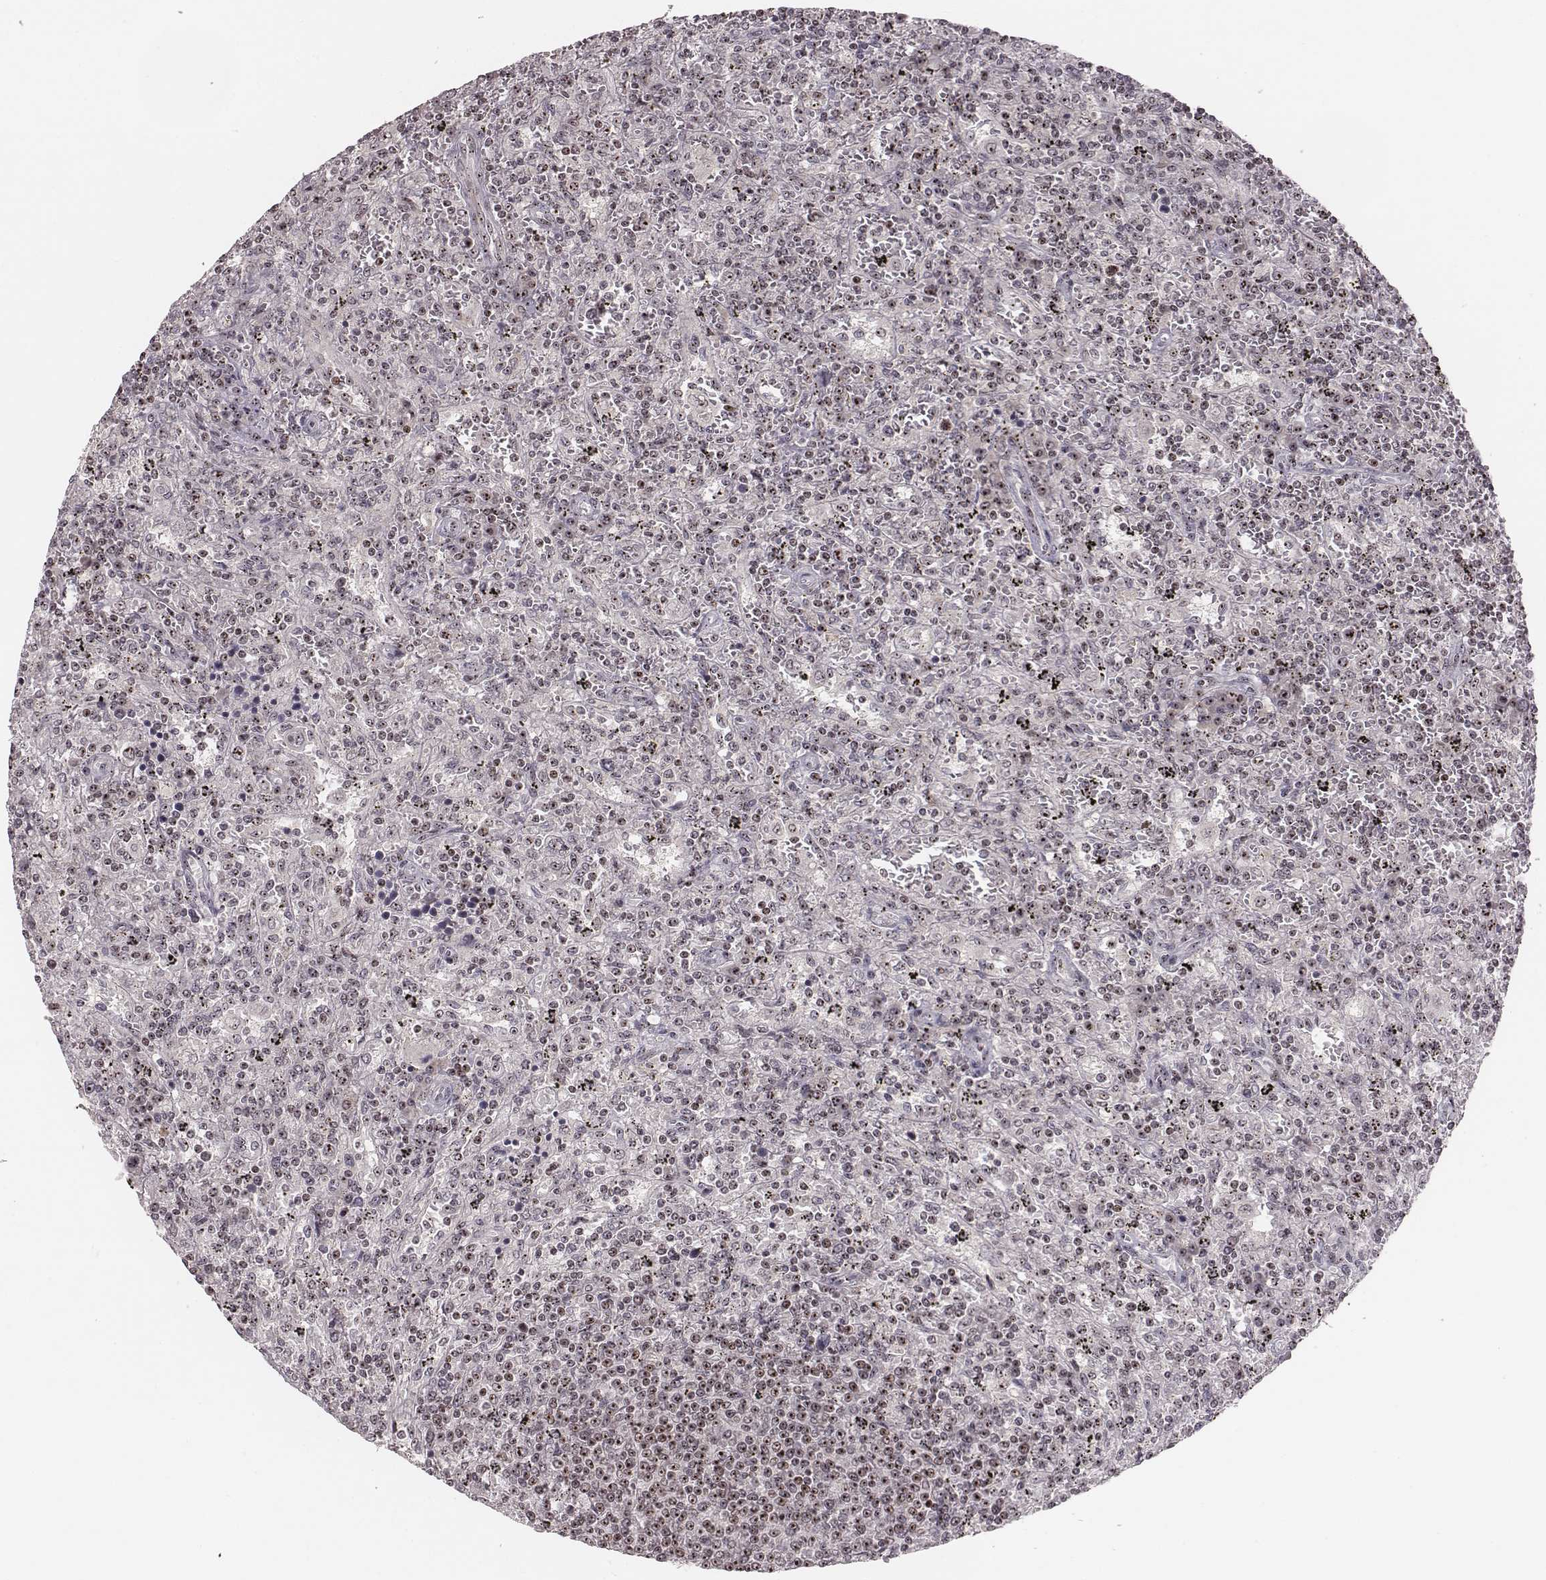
{"staining": {"intensity": "moderate", "quantity": ">75%", "location": "nuclear"}, "tissue": "lymphoma", "cell_type": "Tumor cells", "image_type": "cancer", "snomed": [{"axis": "morphology", "description": "Malignant lymphoma, non-Hodgkin's type, Low grade"}, {"axis": "topography", "description": "Spleen"}], "caption": "Protein staining displays moderate nuclear staining in about >75% of tumor cells in lymphoma.", "gene": "NOP56", "patient": {"sex": "male", "age": 62}}